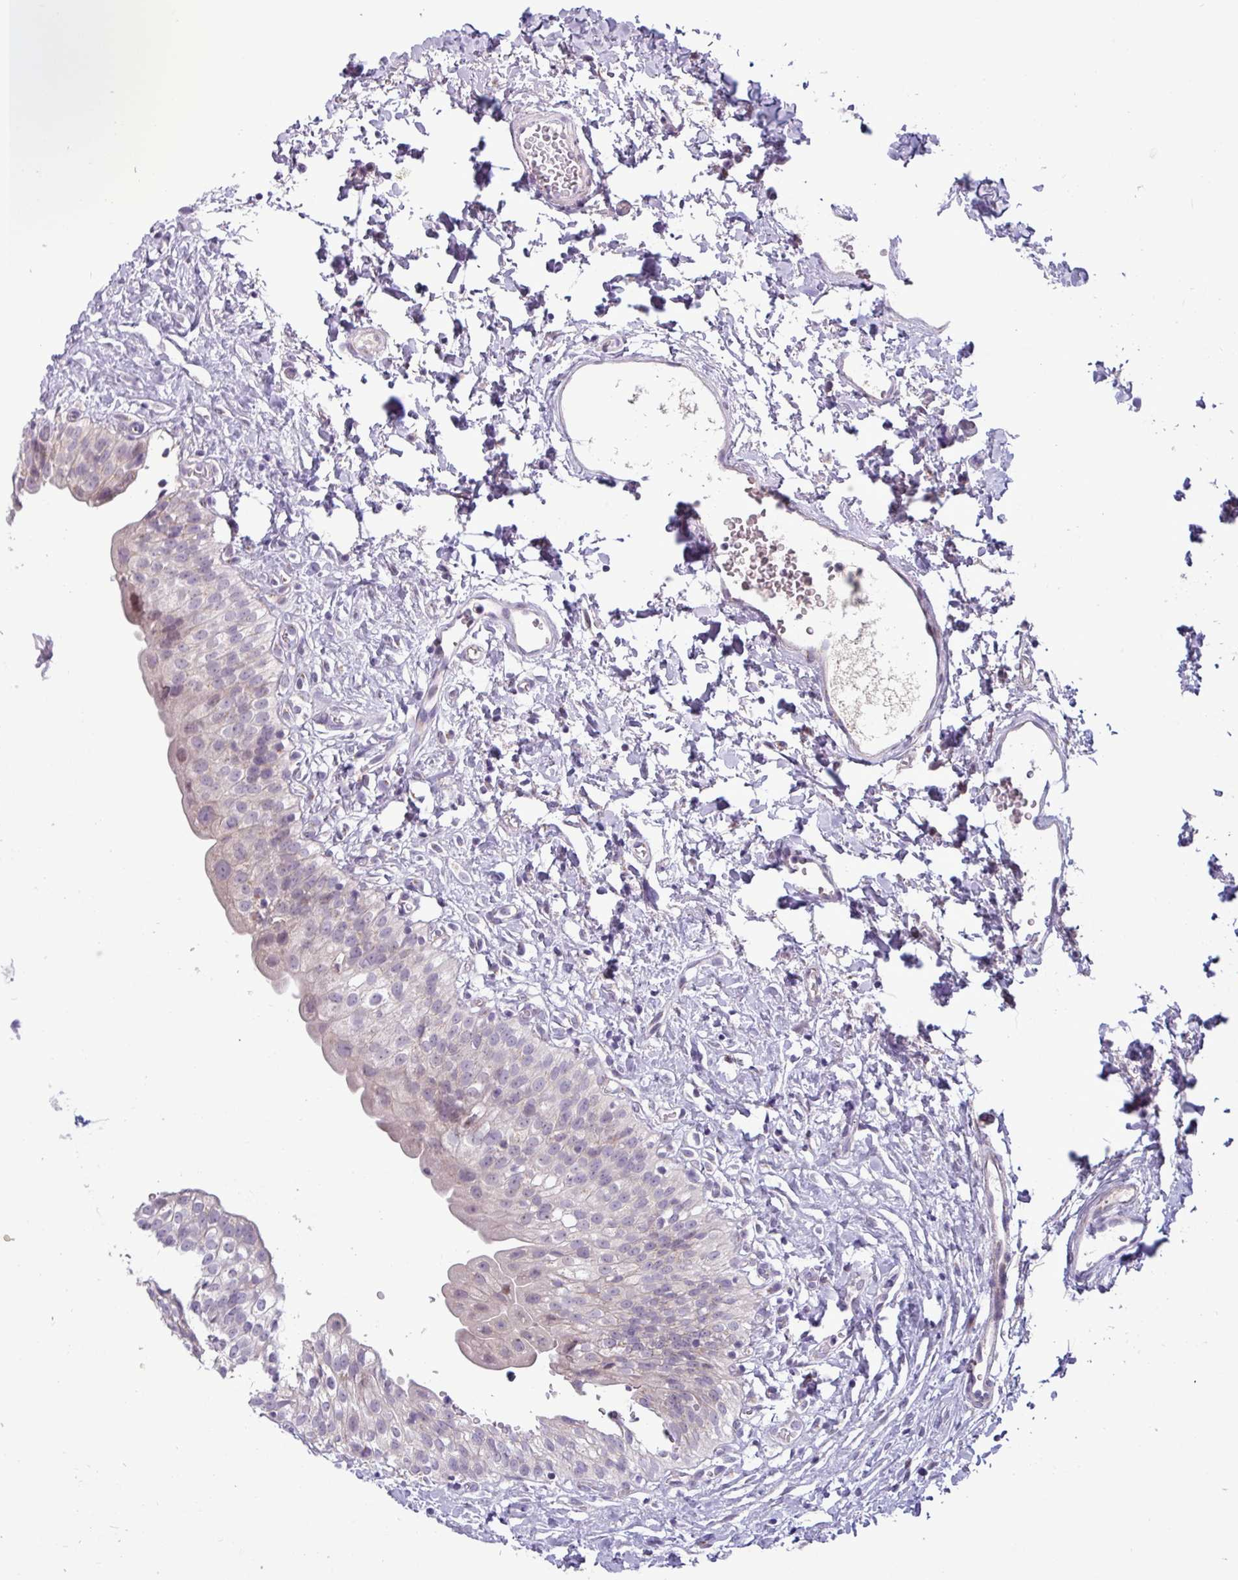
{"staining": {"intensity": "weak", "quantity": "<25%", "location": "cytoplasmic/membranous"}, "tissue": "urinary bladder", "cell_type": "Urothelial cells", "image_type": "normal", "snomed": [{"axis": "morphology", "description": "Normal tissue, NOS"}, {"axis": "topography", "description": "Urinary bladder"}], "caption": "This is an IHC image of normal urinary bladder. There is no expression in urothelial cells.", "gene": "STIMATE", "patient": {"sex": "male", "age": 51}}